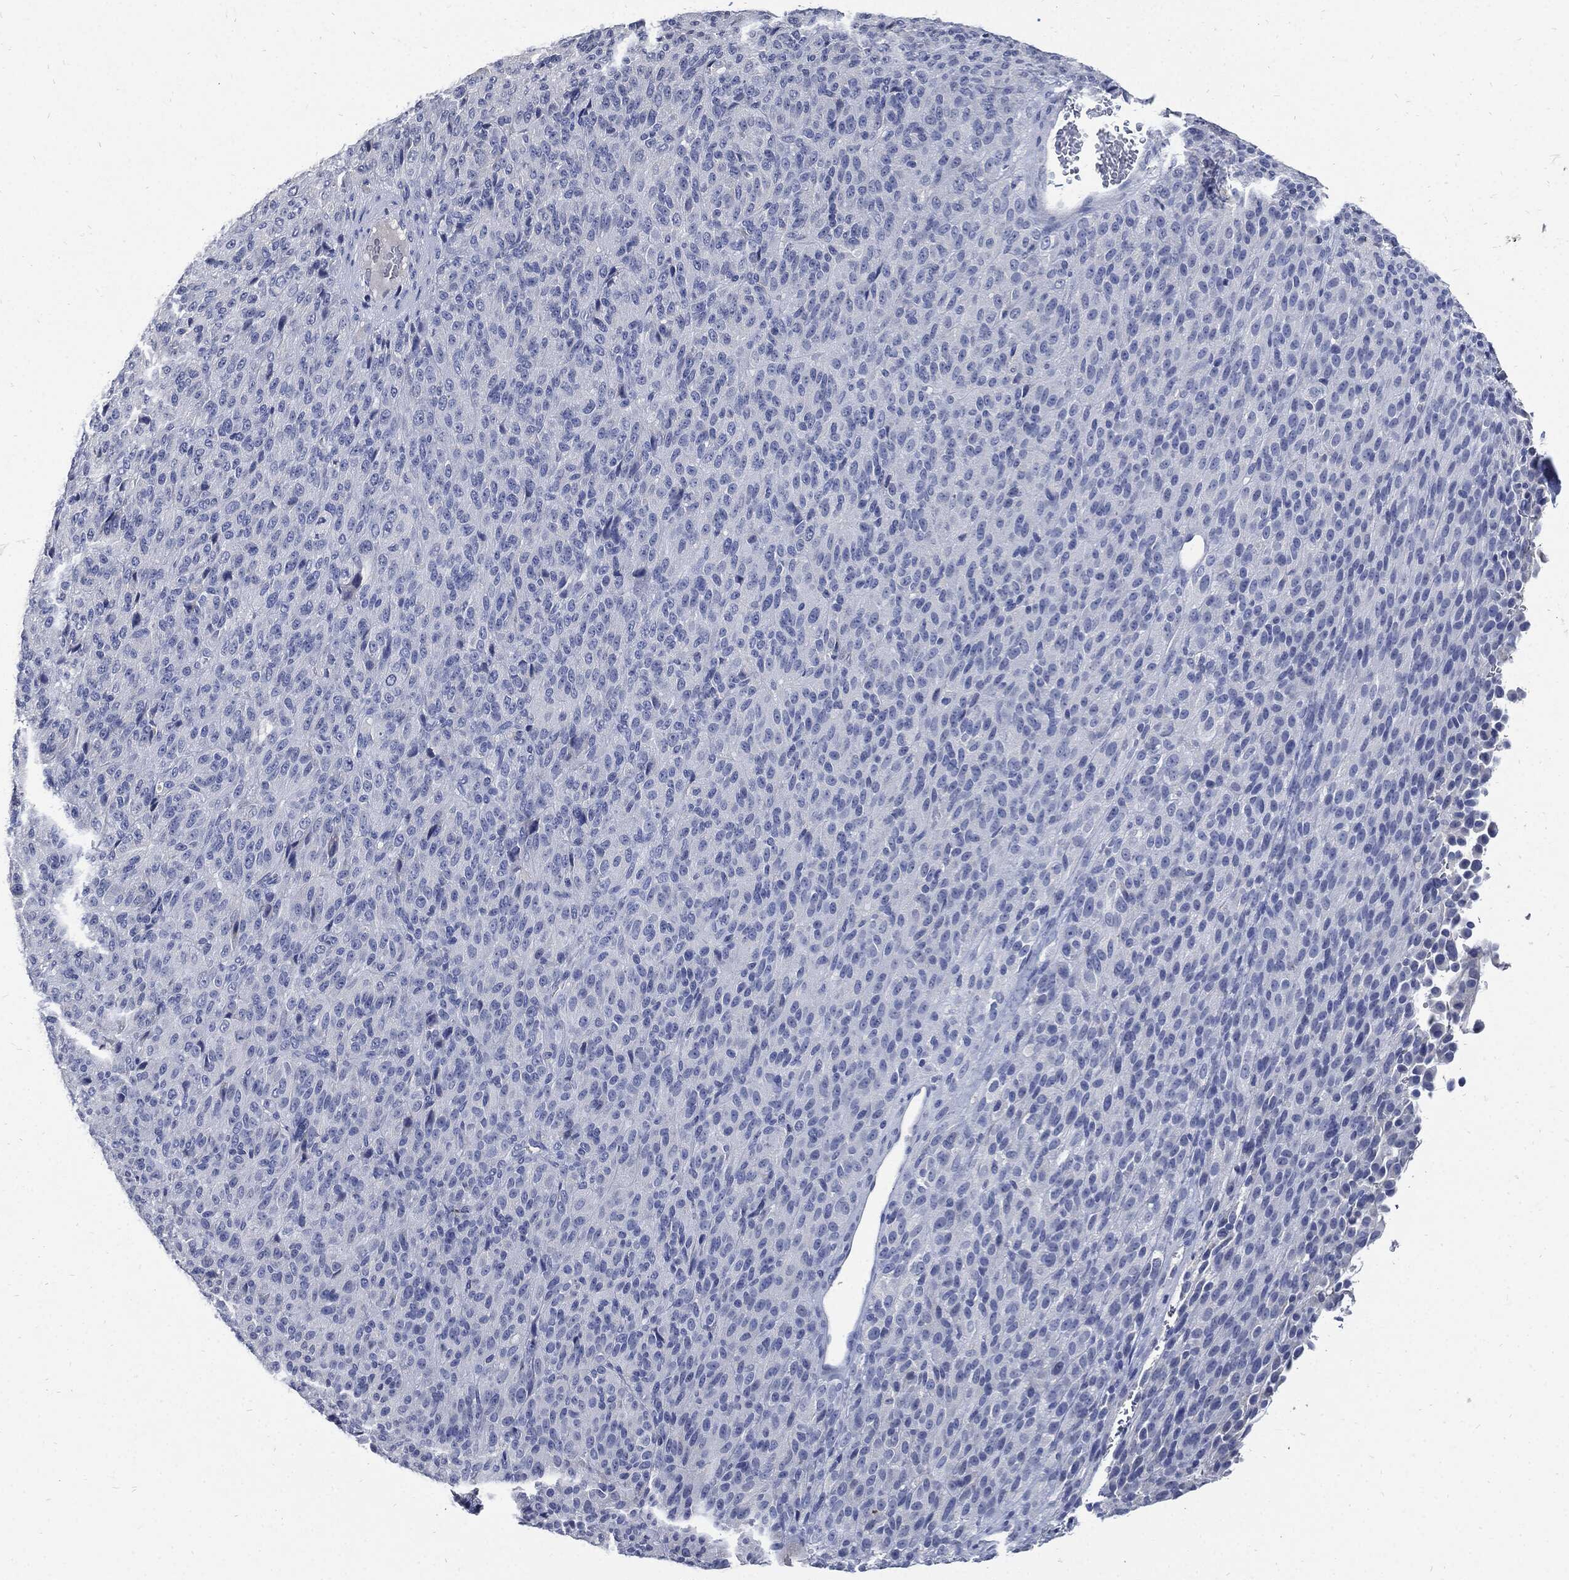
{"staining": {"intensity": "negative", "quantity": "none", "location": "none"}, "tissue": "melanoma", "cell_type": "Tumor cells", "image_type": "cancer", "snomed": [{"axis": "morphology", "description": "Malignant melanoma, Metastatic site"}, {"axis": "topography", "description": "Brain"}], "caption": "Tumor cells are negative for brown protein staining in melanoma.", "gene": "CPE", "patient": {"sex": "female", "age": 56}}